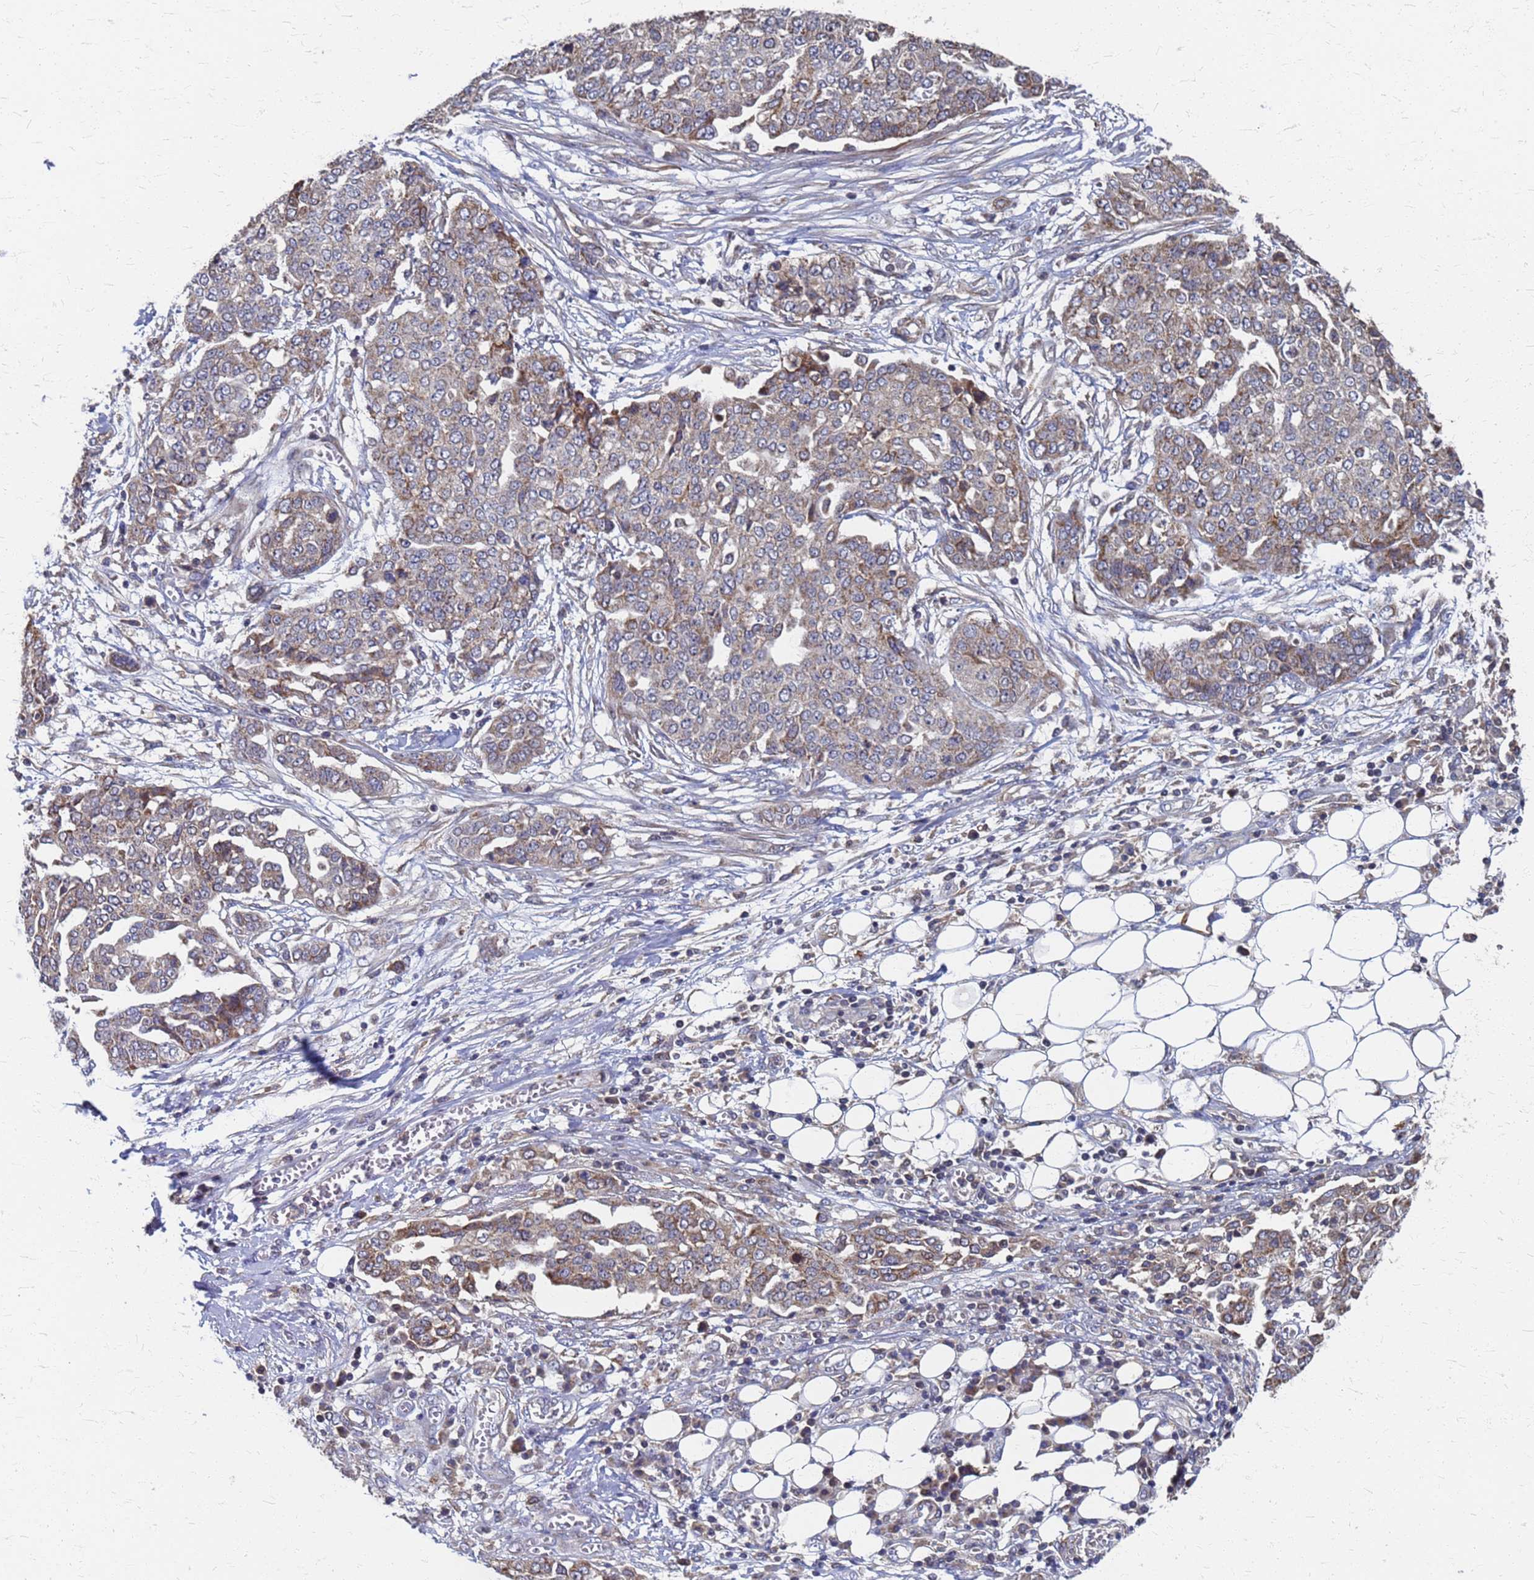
{"staining": {"intensity": "weak", "quantity": "25%-75%", "location": "cytoplasmic/membranous"}, "tissue": "ovarian cancer", "cell_type": "Tumor cells", "image_type": "cancer", "snomed": [{"axis": "morphology", "description": "Cystadenocarcinoma, serous, NOS"}, {"axis": "topography", "description": "Soft tissue"}, {"axis": "topography", "description": "Ovary"}], "caption": "Immunohistochemical staining of ovarian serous cystadenocarcinoma displays weak cytoplasmic/membranous protein staining in about 25%-75% of tumor cells. (DAB (3,3'-diaminobenzidine) = brown stain, brightfield microscopy at high magnification).", "gene": "ATPAF1", "patient": {"sex": "female", "age": 57}}